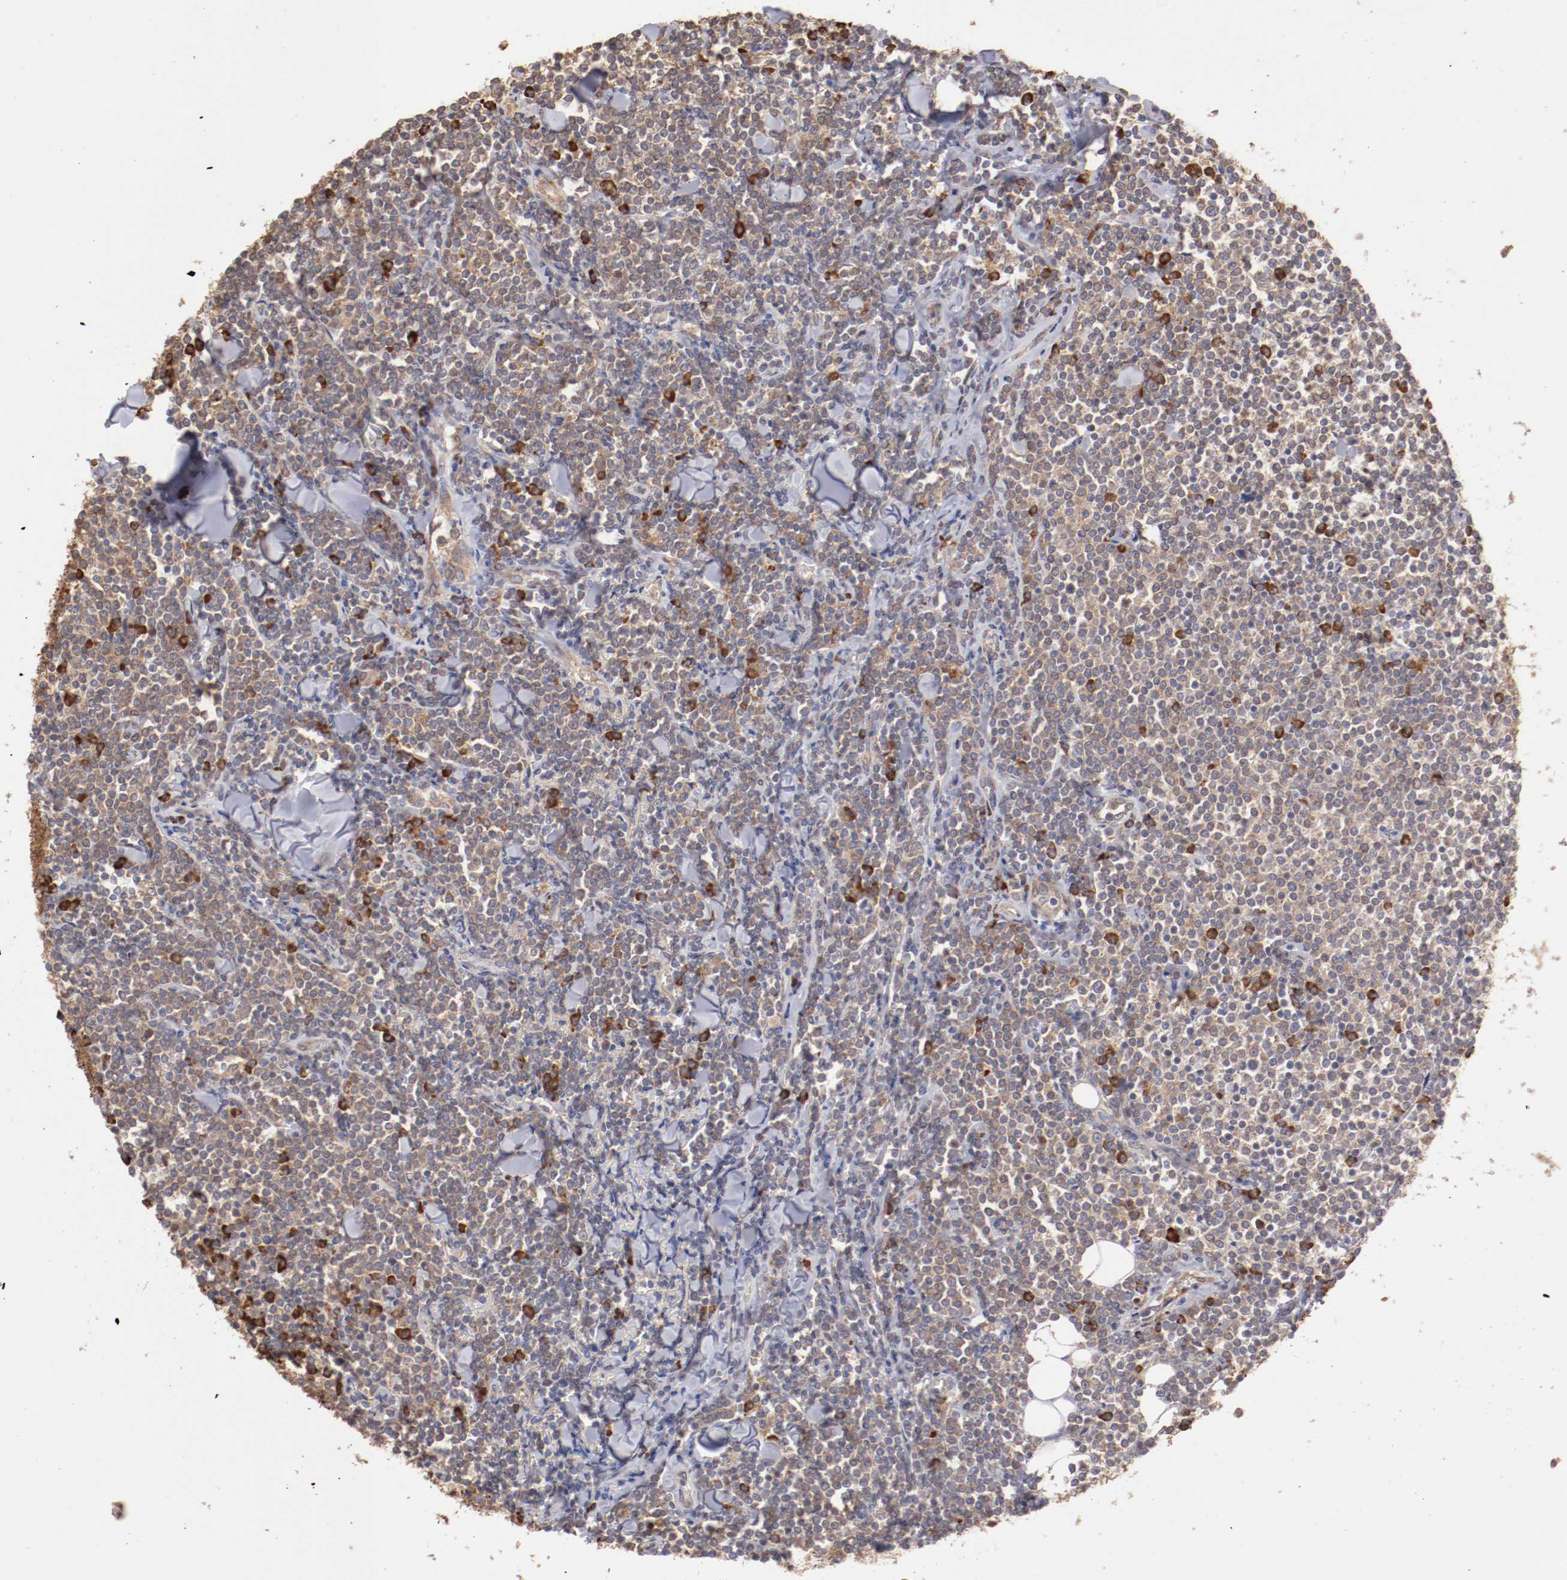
{"staining": {"intensity": "weak", "quantity": "25%-75%", "location": "cytoplasmic/membranous"}, "tissue": "lymphoma", "cell_type": "Tumor cells", "image_type": "cancer", "snomed": [{"axis": "morphology", "description": "Malignant lymphoma, non-Hodgkin's type, Low grade"}, {"axis": "topography", "description": "Soft tissue"}], "caption": "Lymphoma stained for a protein exhibits weak cytoplasmic/membranous positivity in tumor cells.", "gene": "NFKBIE", "patient": {"sex": "male", "age": 92}}